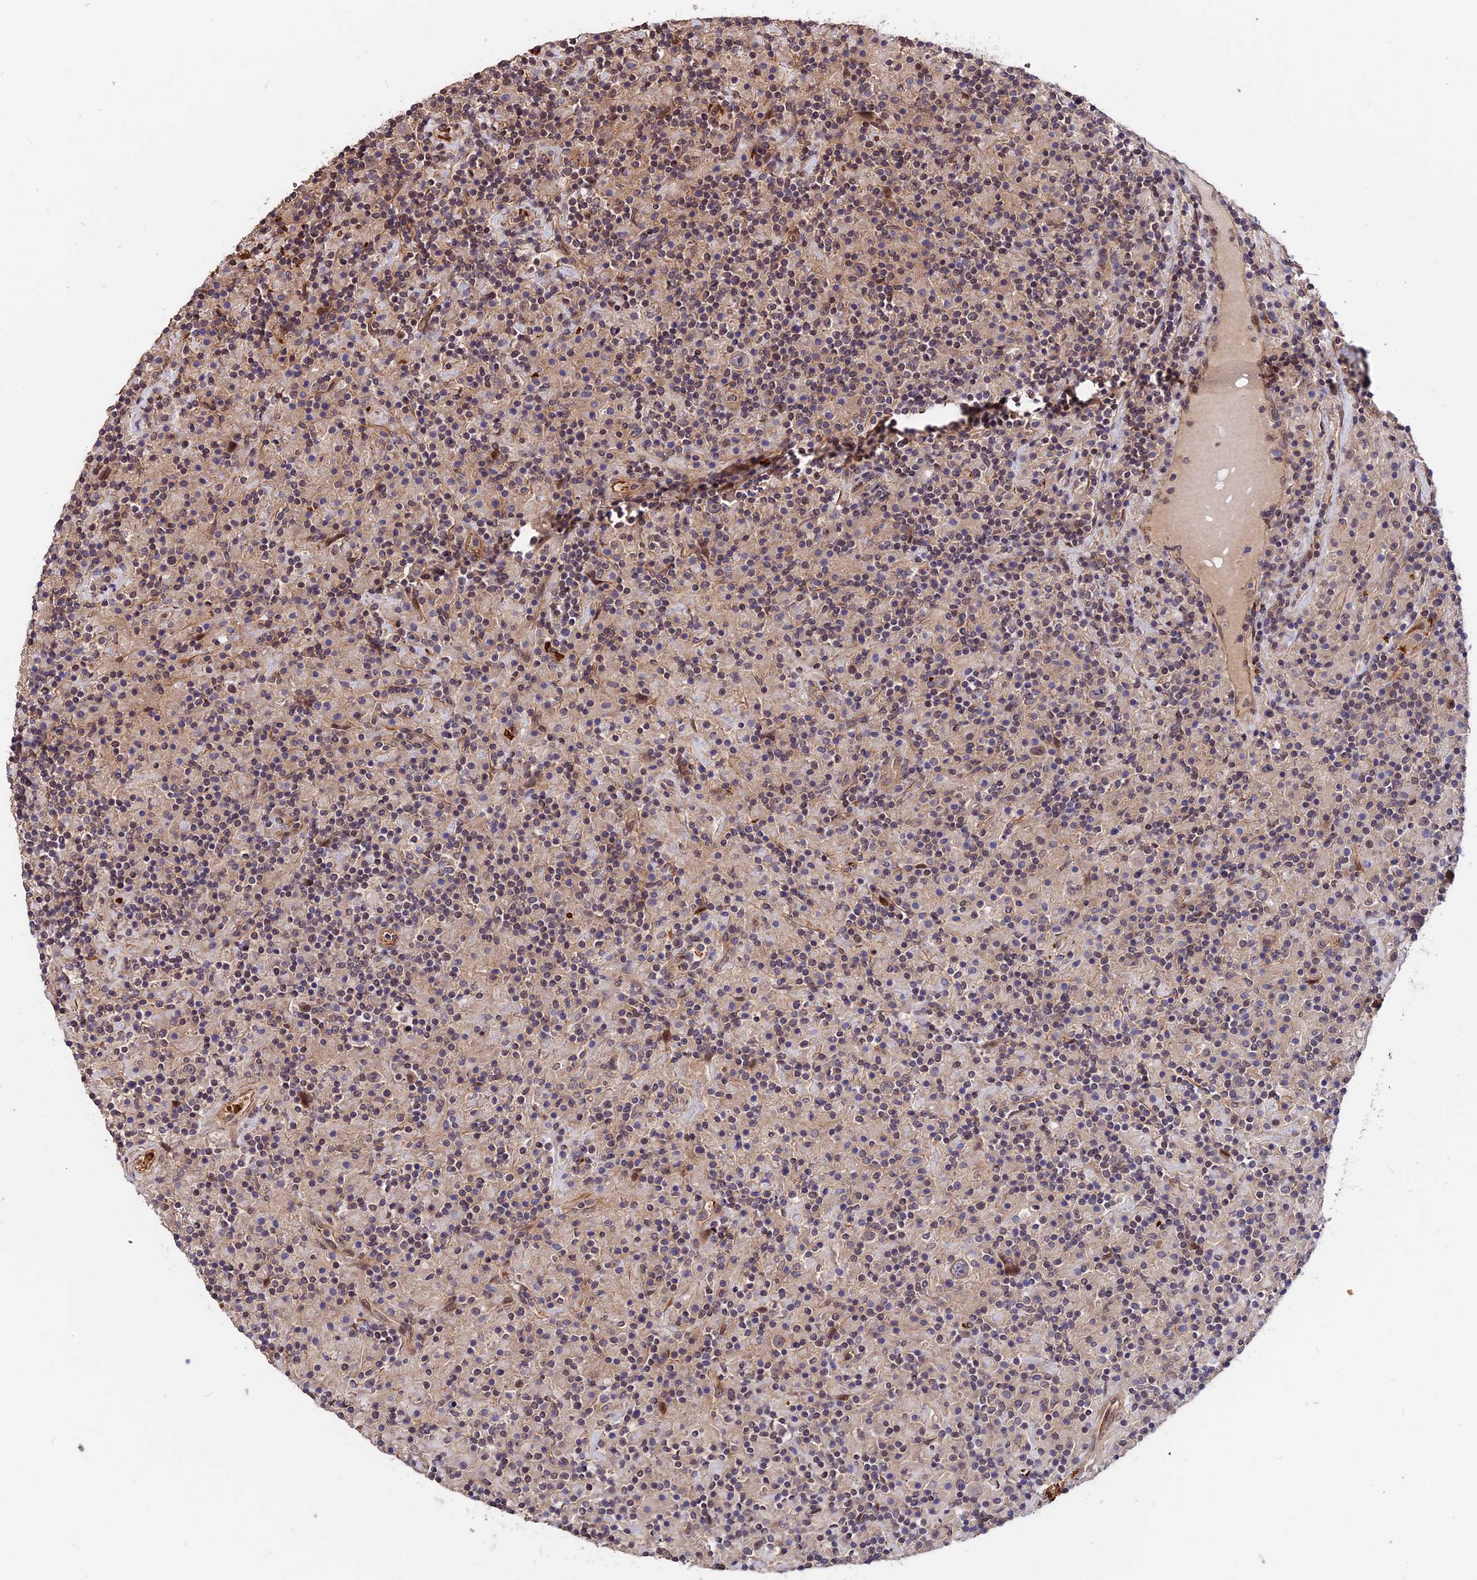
{"staining": {"intensity": "weak", "quantity": "<25%", "location": "cytoplasmic/membranous"}, "tissue": "lymphoma", "cell_type": "Tumor cells", "image_type": "cancer", "snomed": [{"axis": "morphology", "description": "Hodgkin's disease, NOS"}, {"axis": "topography", "description": "Lymph node"}], "caption": "There is no significant positivity in tumor cells of Hodgkin's disease.", "gene": "ZC3H10", "patient": {"sex": "male", "age": 70}}